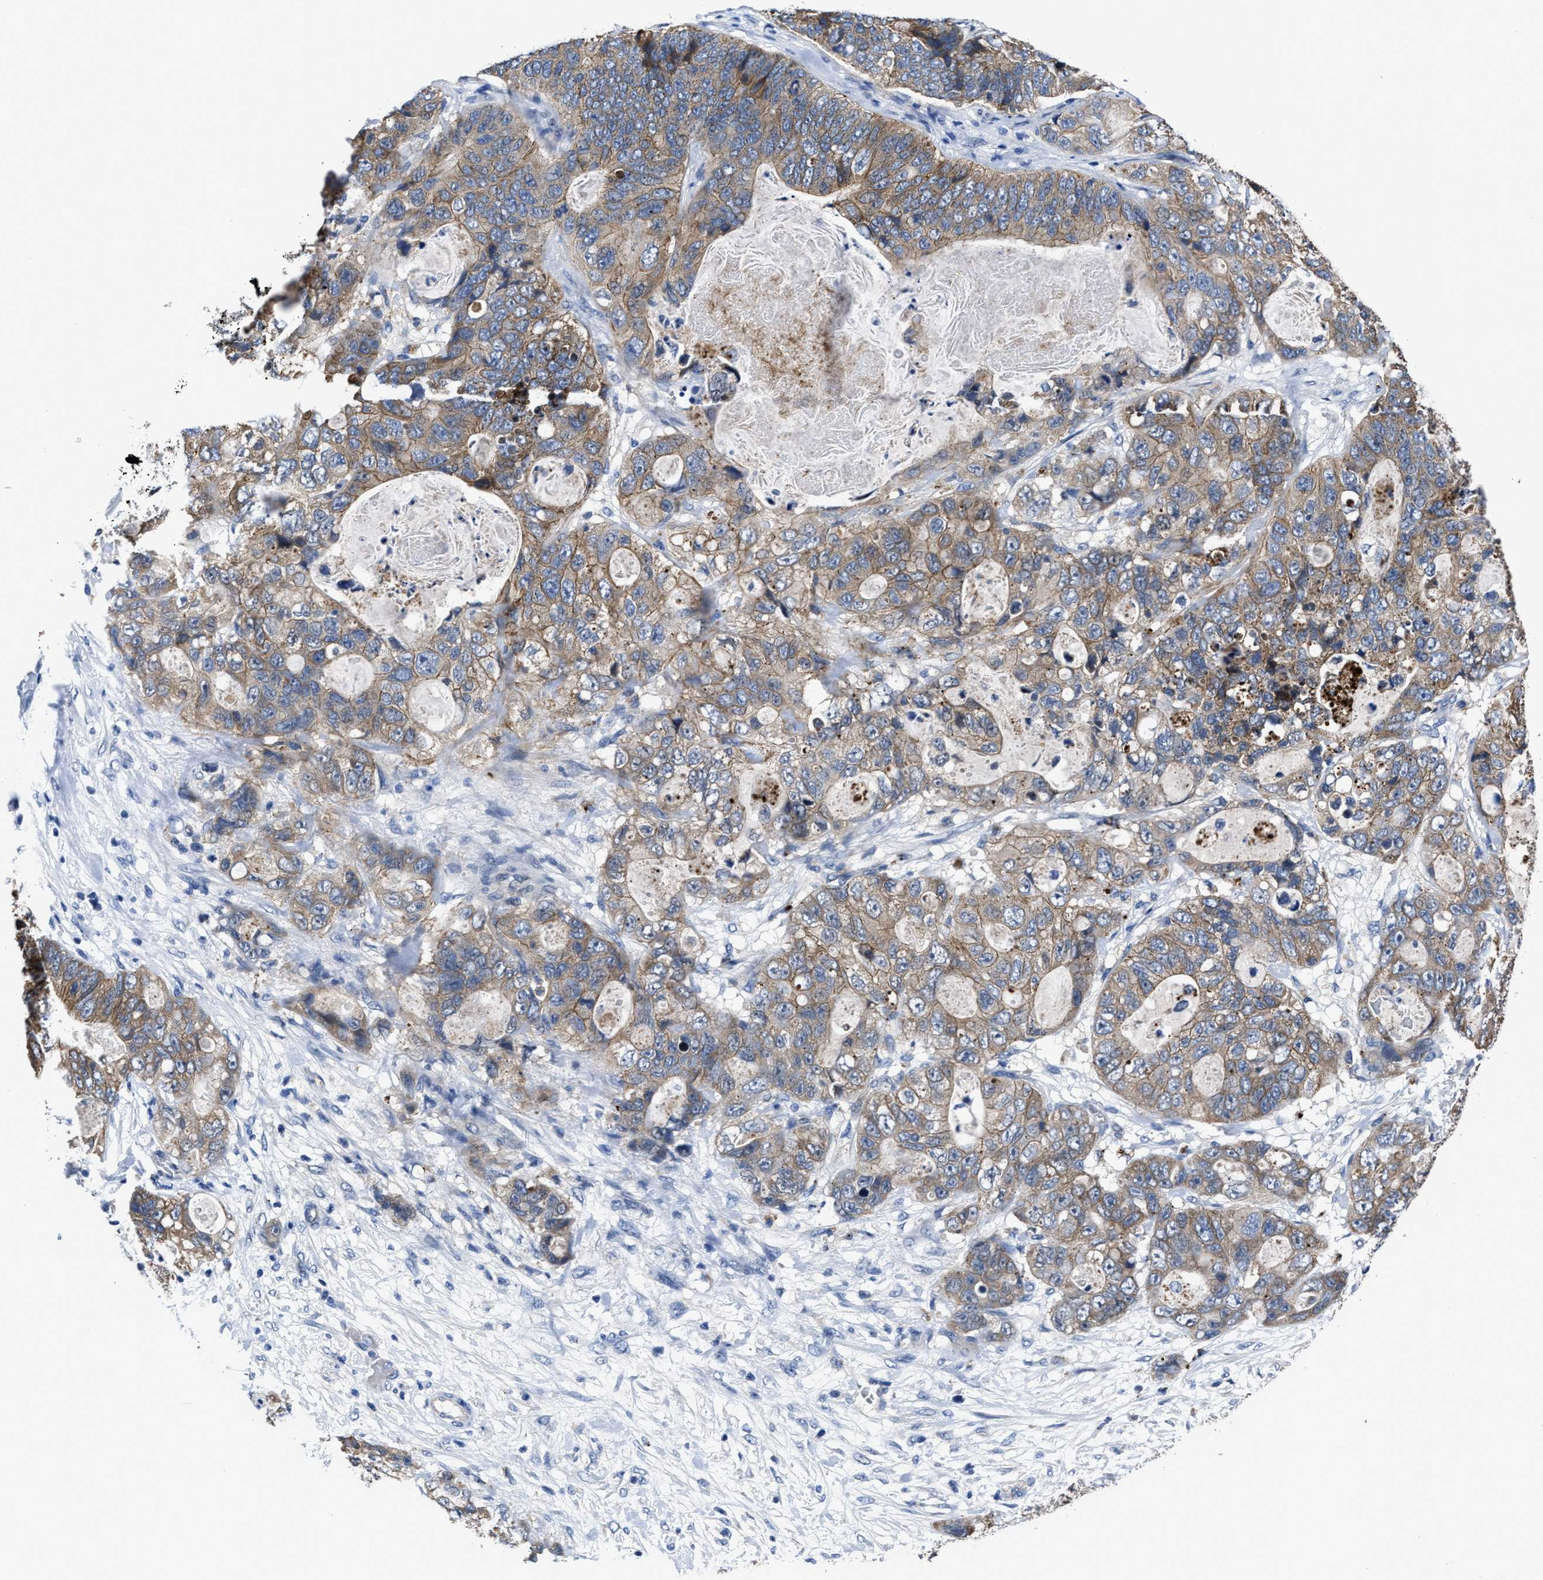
{"staining": {"intensity": "moderate", "quantity": ">75%", "location": "cytoplasmic/membranous"}, "tissue": "stomach cancer", "cell_type": "Tumor cells", "image_type": "cancer", "snomed": [{"axis": "morphology", "description": "Normal tissue, NOS"}, {"axis": "morphology", "description": "Adenocarcinoma, NOS"}, {"axis": "topography", "description": "Stomach"}], "caption": "Immunohistochemical staining of human stomach adenocarcinoma reveals medium levels of moderate cytoplasmic/membranous protein staining in approximately >75% of tumor cells. The protein is shown in brown color, while the nuclei are stained blue.", "gene": "GHITM", "patient": {"sex": "female", "age": 89}}